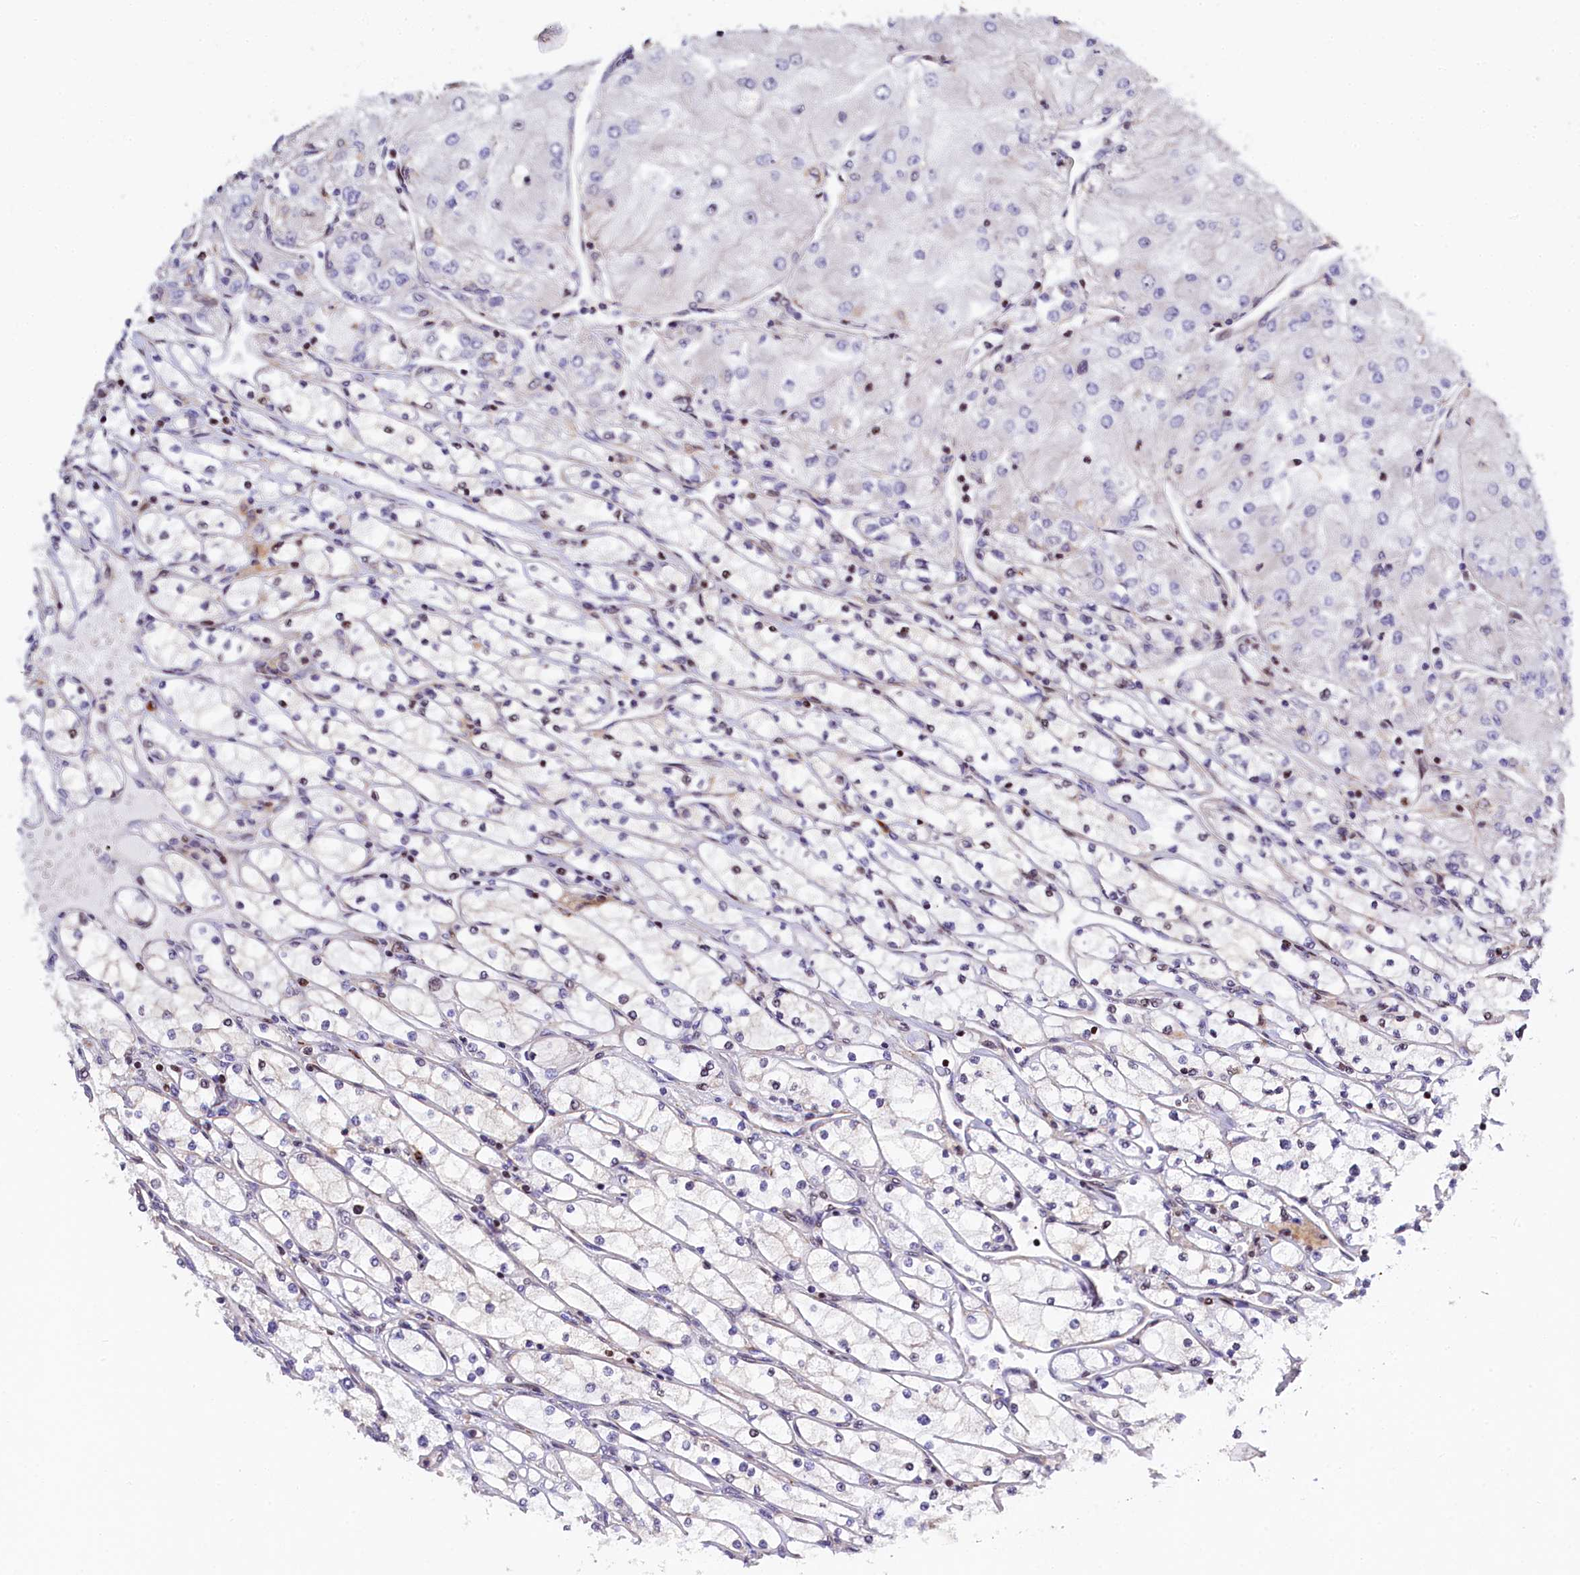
{"staining": {"intensity": "negative", "quantity": "none", "location": "none"}, "tissue": "renal cancer", "cell_type": "Tumor cells", "image_type": "cancer", "snomed": [{"axis": "morphology", "description": "Adenocarcinoma, NOS"}, {"axis": "topography", "description": "Kidney"}], "caption": "Tumor cells show no significant protein expression in adenocarcinoma (renal).", "gene": "TGDS", "patient": {"sex": "male", "age": 80}}